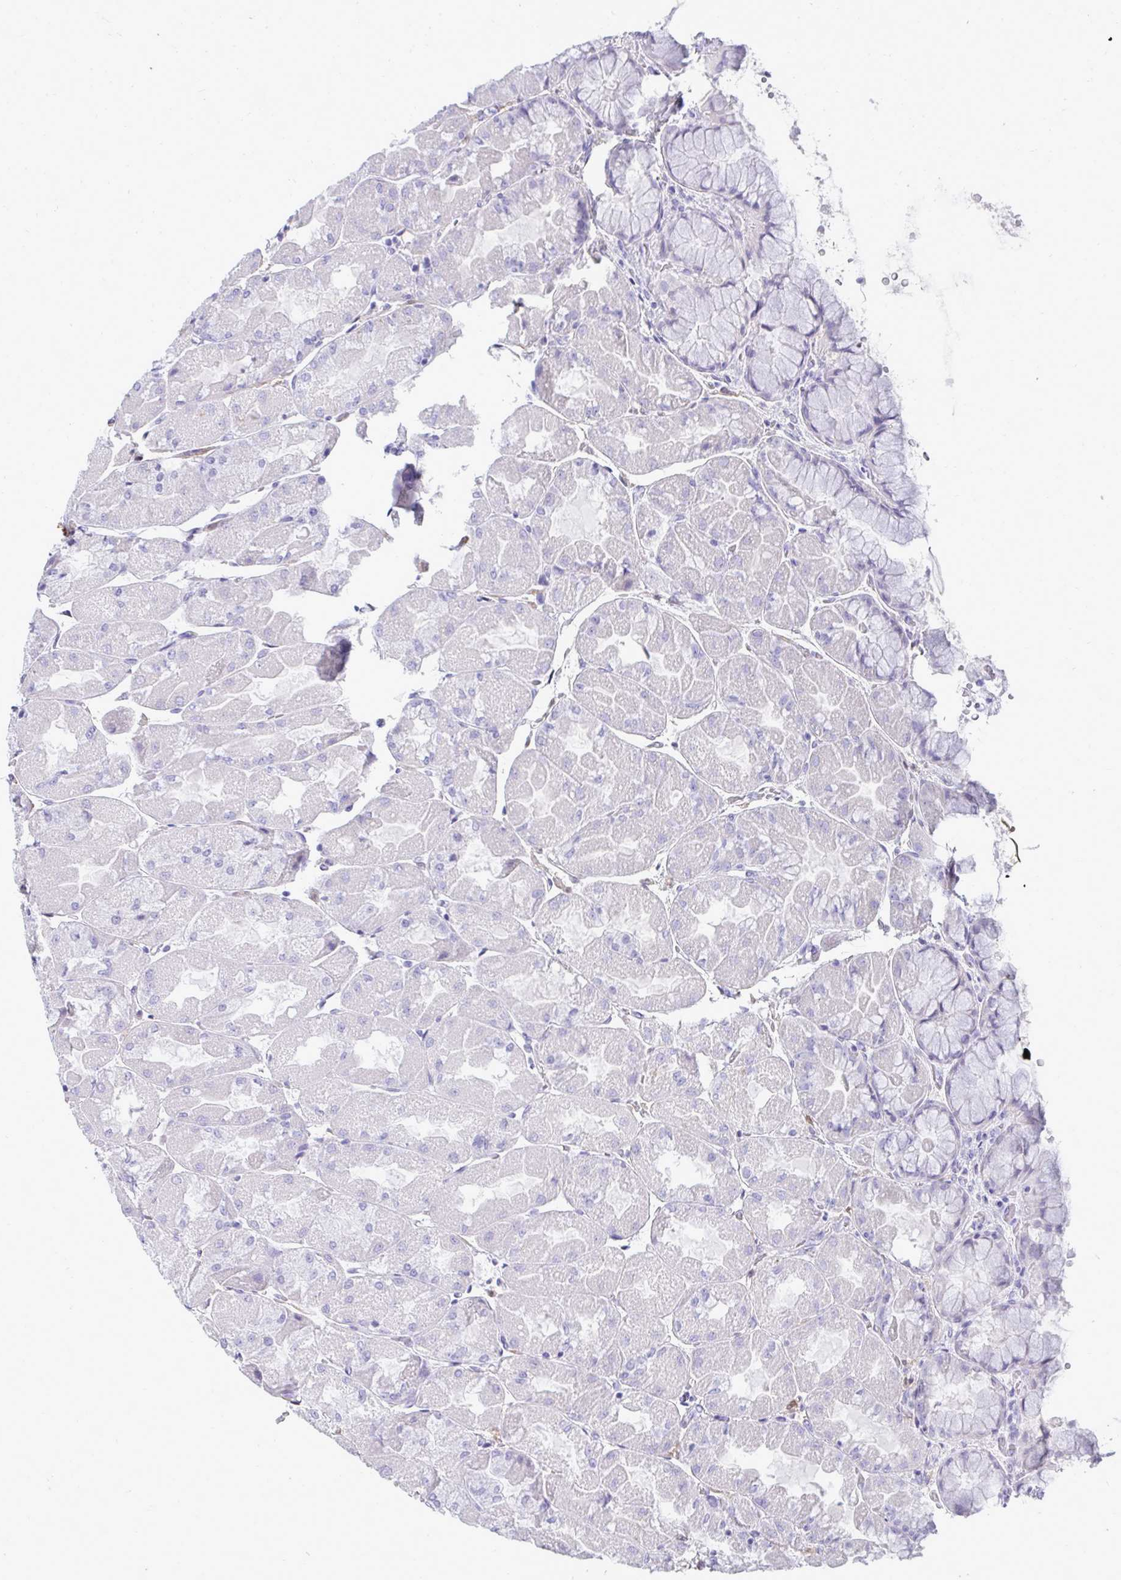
{"staining": {"intensity": "negative", "quantity": "none", "location": "none"}, "tissue": "stomach", "cell_type": "Glandular cells", "image_type": "normal", "snomed": [{"axis": "morphology", "description": "Normal tissue, NOS"}, {"axis": "topography", "description": "Stomach"}], "caption": "Photomicrograph shows no significant protein positivity in glandular cells of unremarkable stomach.", "gene": "HSPB6", "patient": {"sex": "female", "age": 61}}